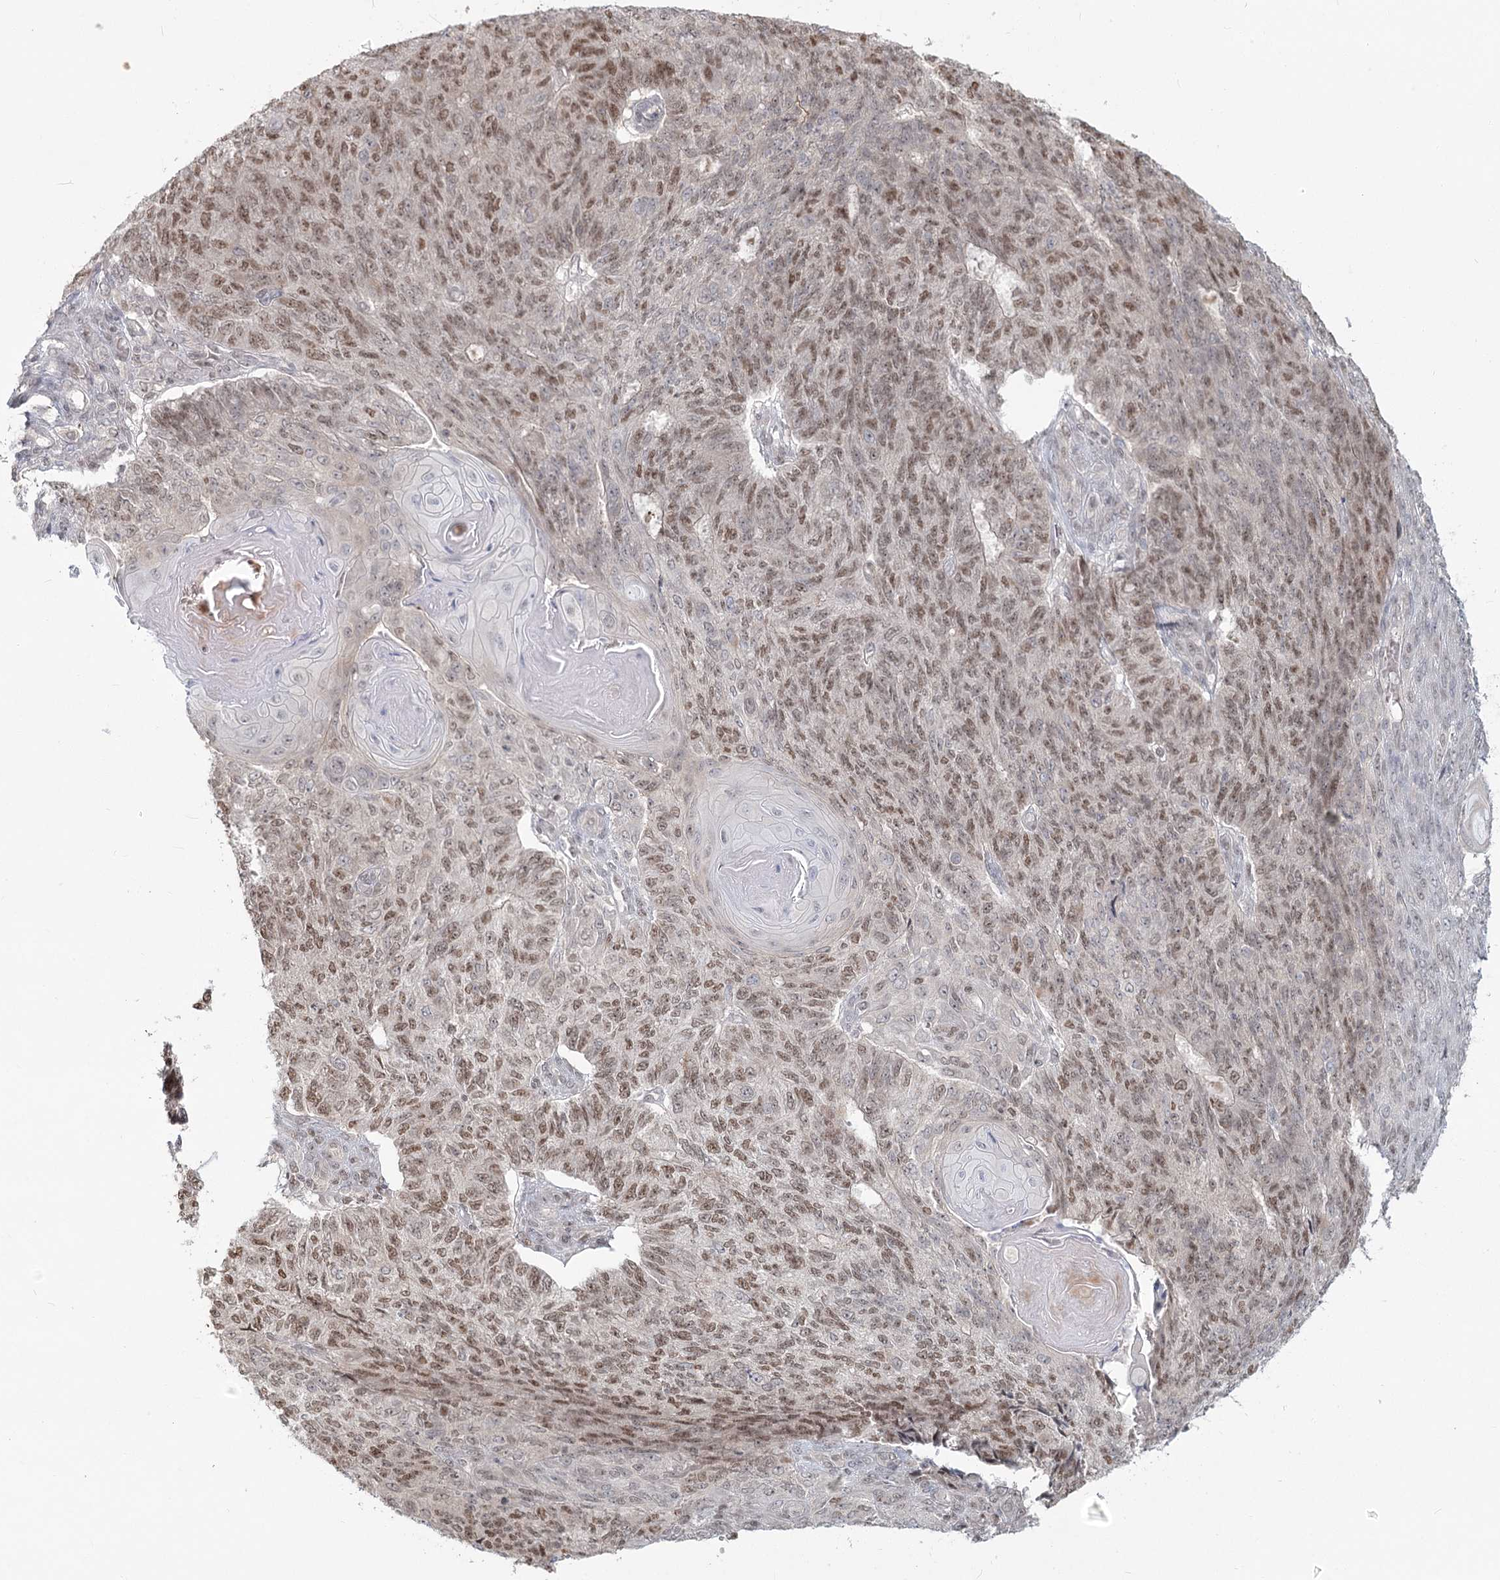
{"staining": {"intensity": "moderate", "quantity": ">75%", "location": "nuclear"}, "tissue": "endometrial cancer", "cell_type": "Tumor cells", "image_type": "cancer", "snomed": [{"axis": "morphology", "description": "Adenocarcinoma, NOS"}, {"axis": "topography", "description": "Endometrium"}], "caption": "Endometrial adenocarcinoma stained with DAB (3,3'-diaminobenzidine) IHC reveals medium levels of moderate nuclear staining in about >75% of tumor cells.", "gene": "R3HCC1L", "patient": {"sex": "female", "age": 32}}